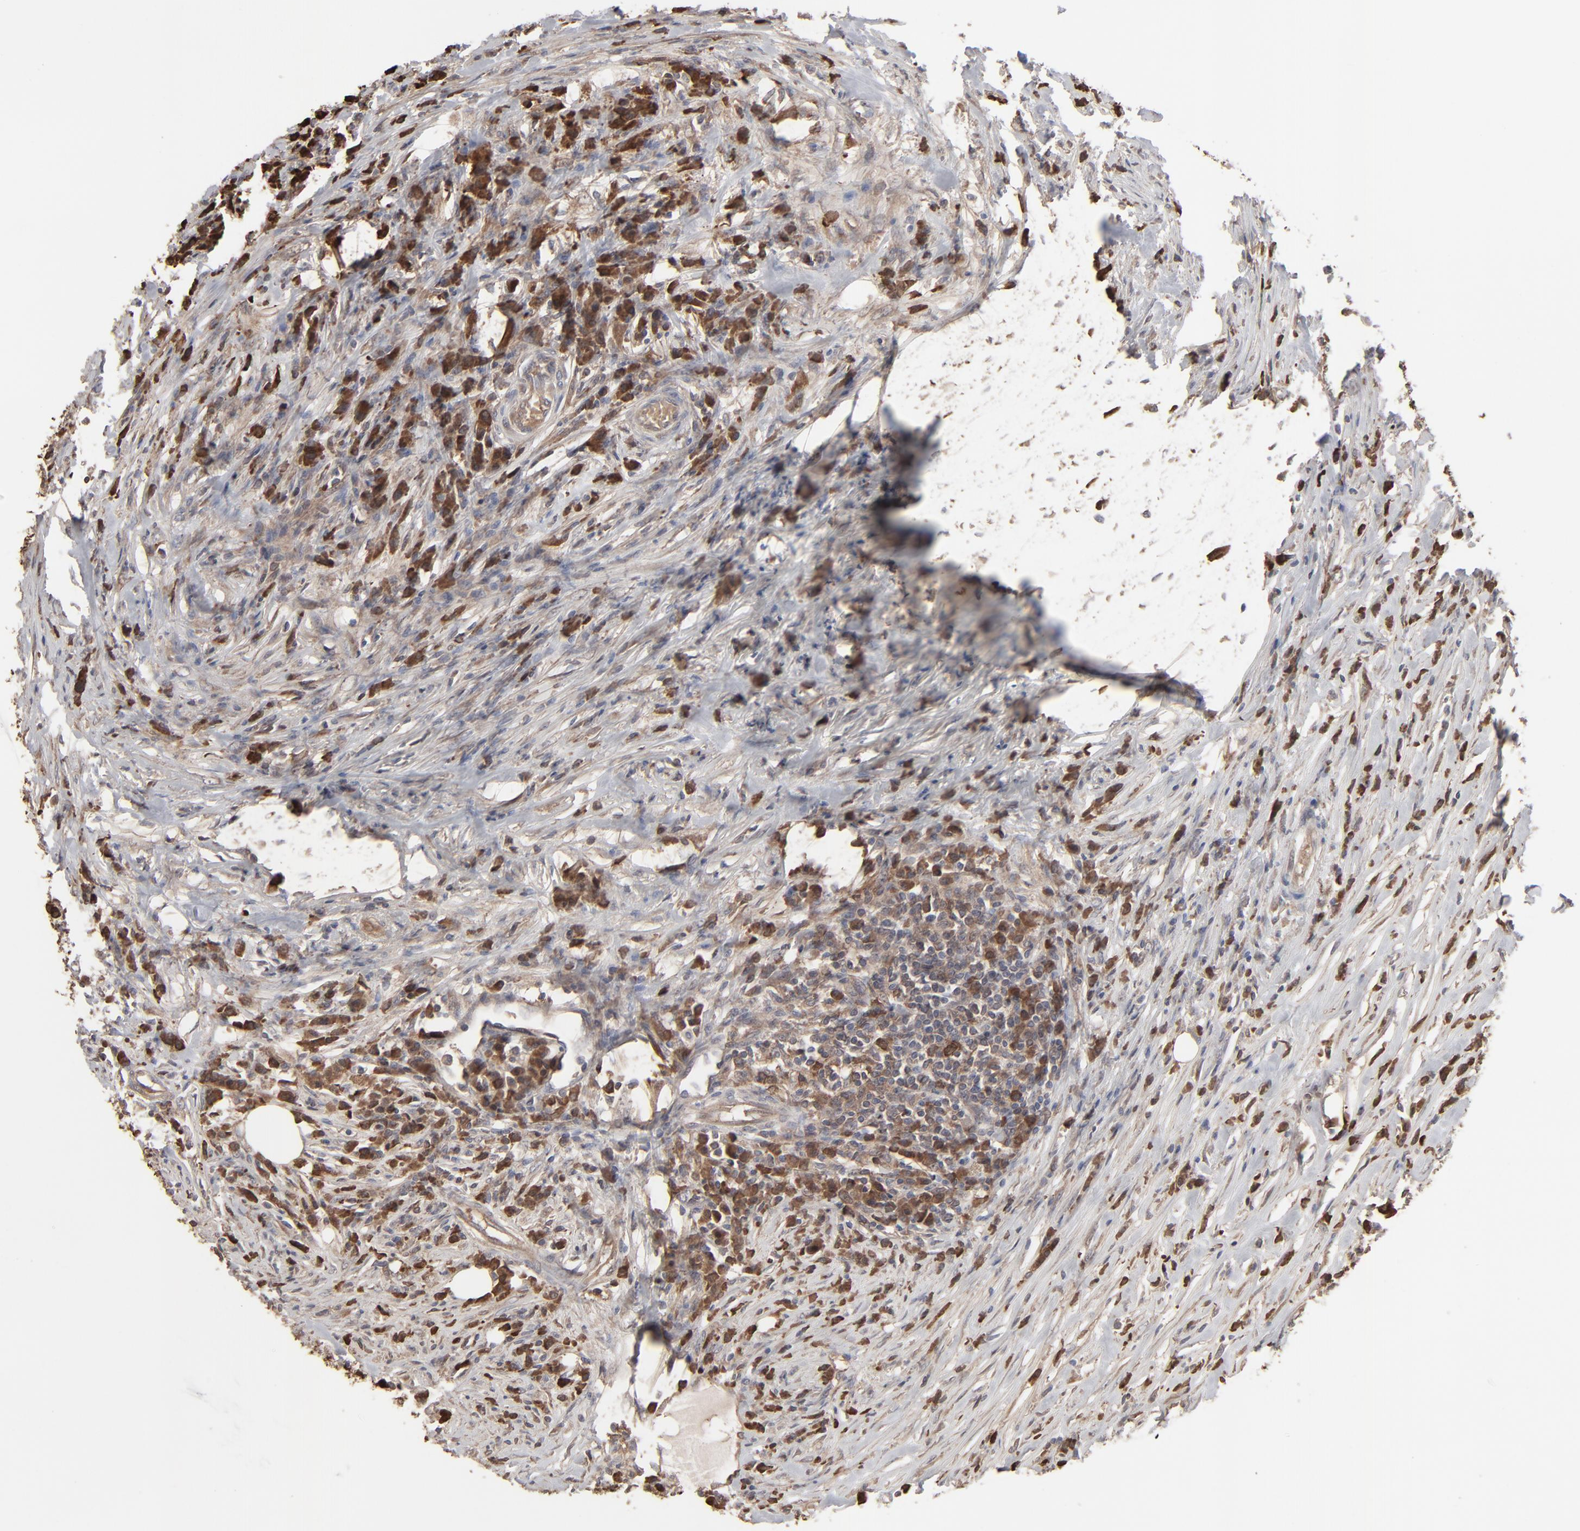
{"staining": {"intensity": "strong", "quantity": ">75%", "location": "cytoplasmic/membranous"}, "tissue": "colorectal cancer", "cell_type": "Tumor cells", "image_type": "cancer", "snomed": [{"axis": "morphology", "description": "Adenocarcinoma, NOS"}, {"axis": "topography", "description": "Colon"}], "caption": "The histopathology image exhibits immunohistochemical staining of colorectal cancer. There is strong cytoplasmic/membranous staining is identified in about >75% of tumor cells. Using DAB (brown) and hematoxylin (blue) stains, captured at high magnification using brightfield microscopy.", "gene": "NME1-NME2", "patient": {"sex": "male", "age": 71}}